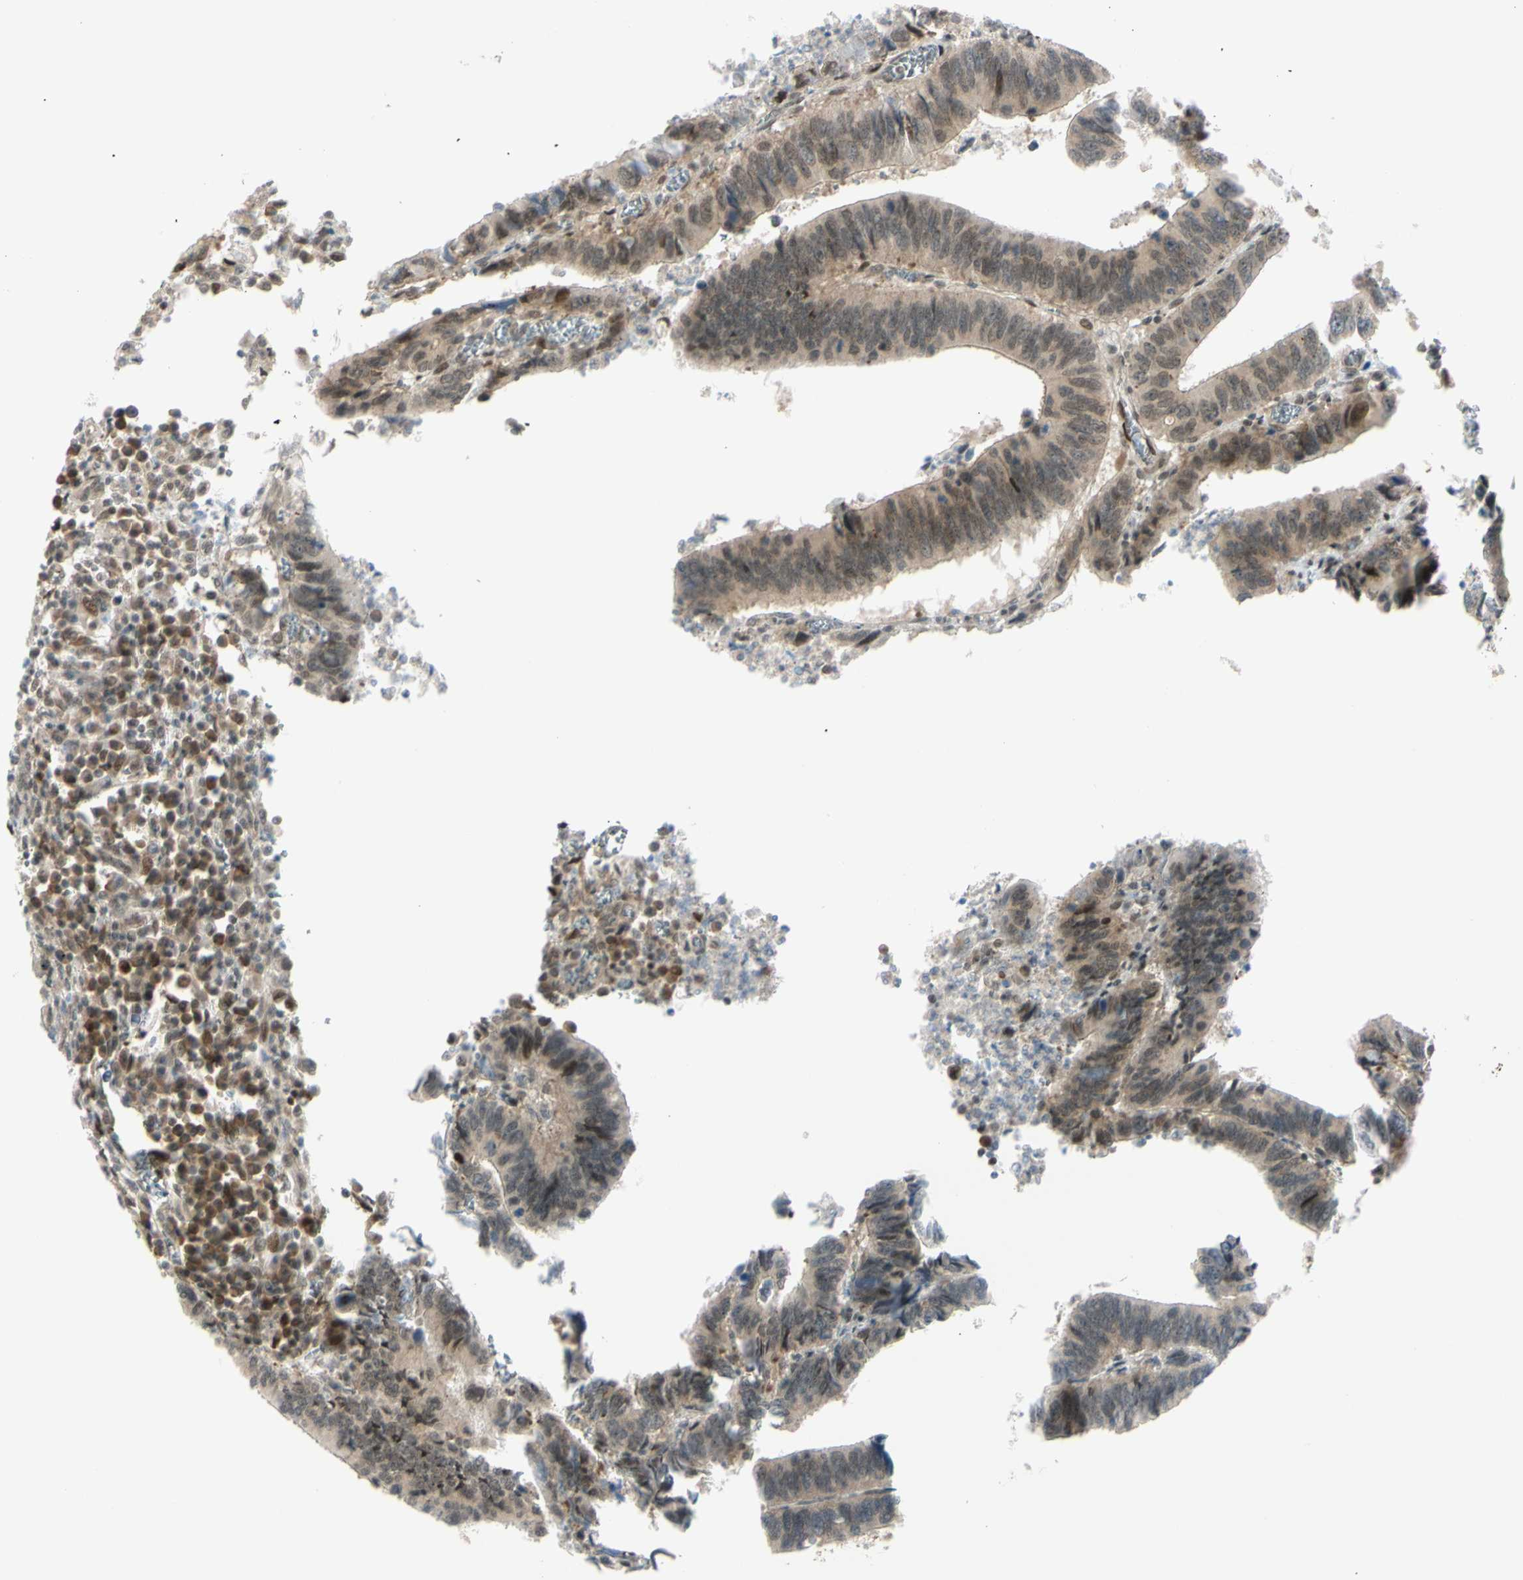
{"staining": {"intensity": "weak", "quantity": ">75%", "location": "cytoplasmic/membranous"}, "tissue": "colorectal cancer", "cell_type": "Tumor cells", "image_type": "cancer", "snomed": [{"axis": "morphology", "description": "Adenocarcinoma, NOS"}, {"axis": "topography", "description": "Colon"}], "caption": "High-power microscopy captured an immunohistochemistry histopathology image of colorectal cancer, revealing weak cytoplasmic/membranous expression in about >75% of tumor cells. (Stains: DAB (3,3'-diaminobenzidine) in brown, nuclei in blue, Microscopy: brightfield microscopy at high magnification).", "gene": "BRMS1", "patient": {"sex": "male", "age": 72}}